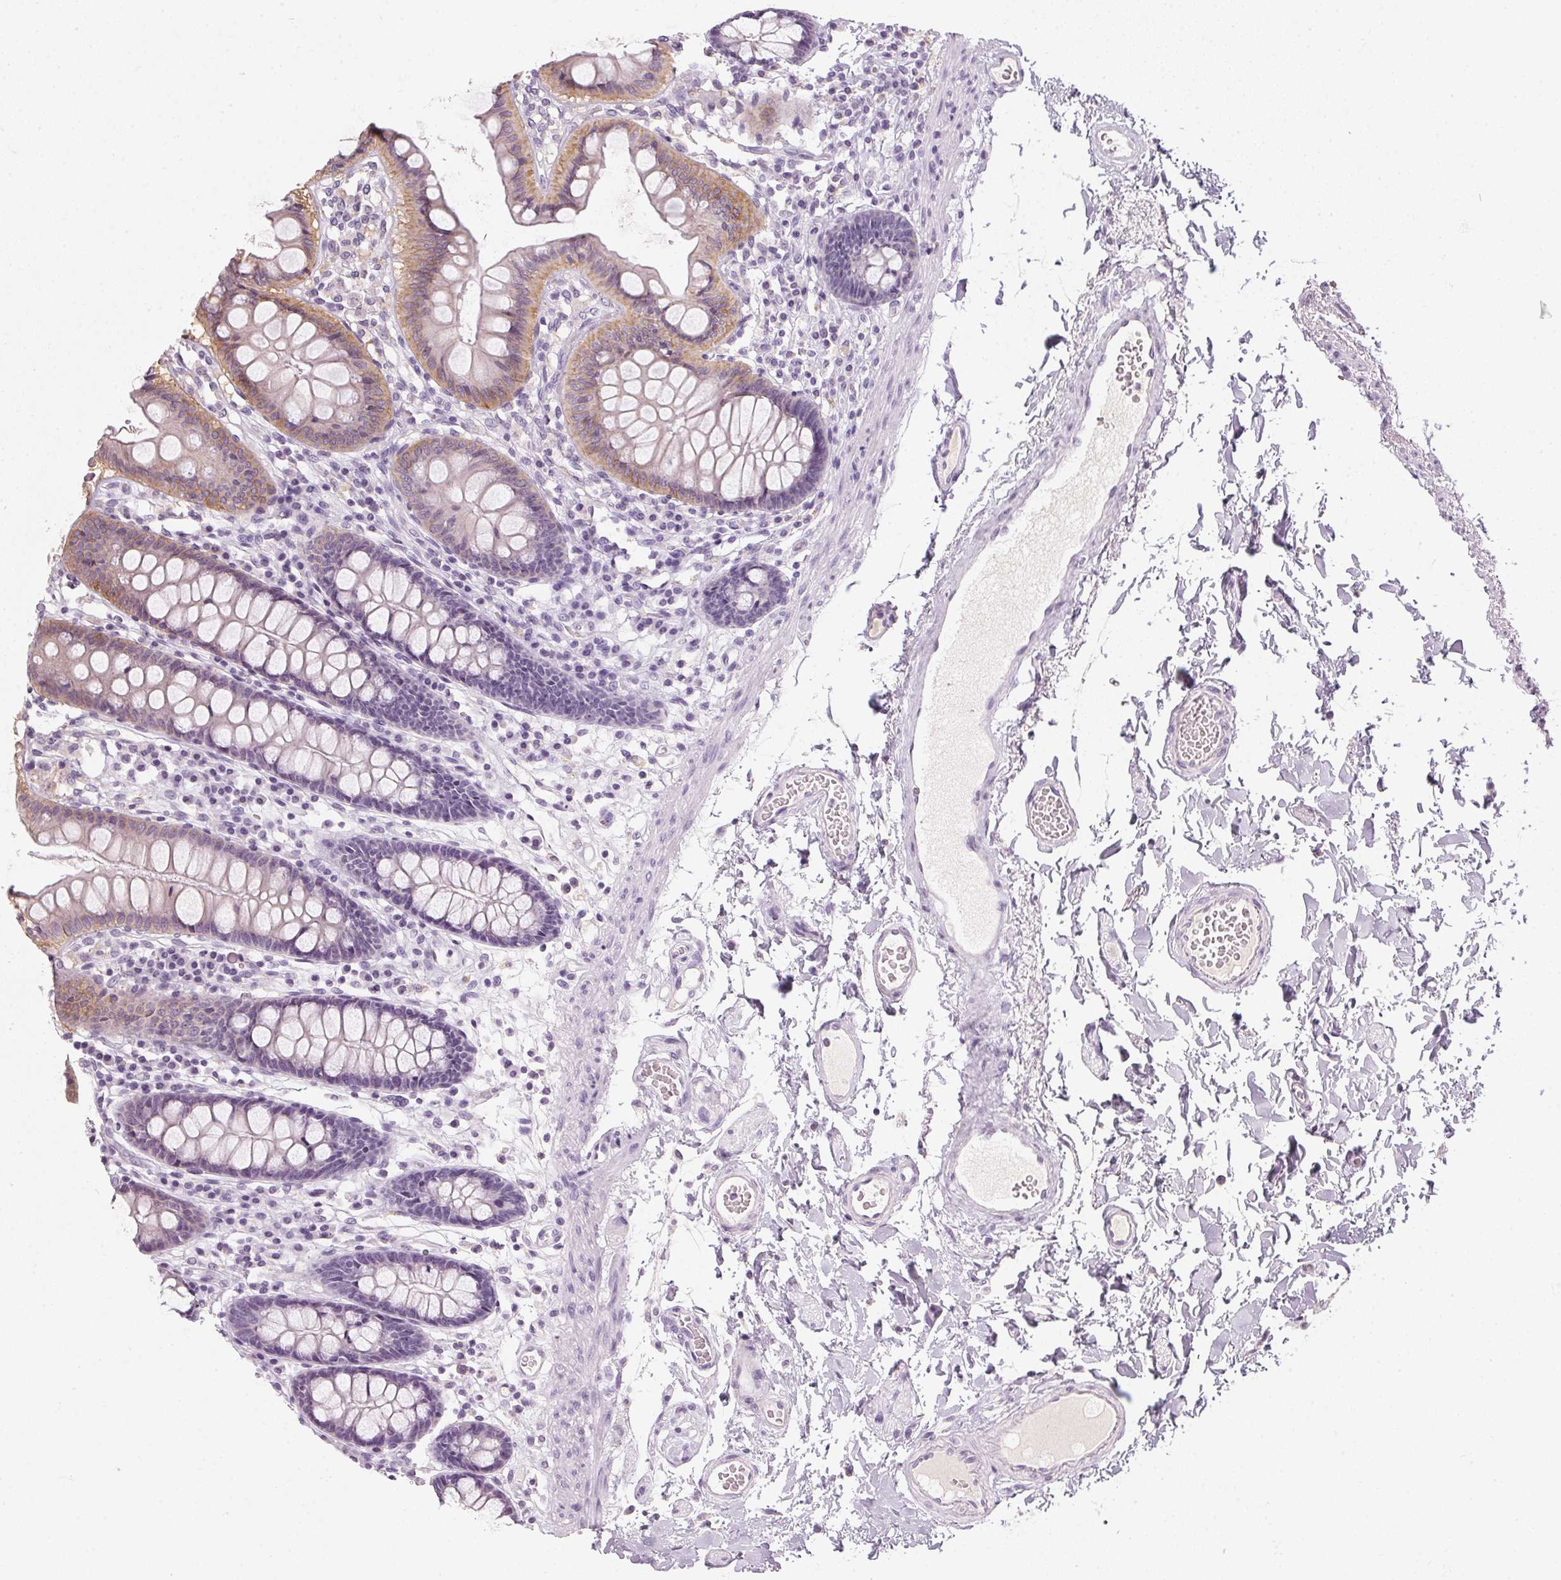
{"staining": {"intensity": "negative", "quantity": "none", "location": "none"}, "tissue": "colon", "cell_type": "Endothelial cells", "image_type": "normal", "snomed": [{"axis": "morphology", "description": "Normal tissue, NOS"}, {"axis": "topography", "description": "Colon"}], "caption": "Endothelial cells are negative for protein expression in unremarkable human colon. (DAB immunohistochemistry (IHC), high magnification).", "gene": "TMEM72", "patient": {"sex": "male", "age": 84}}